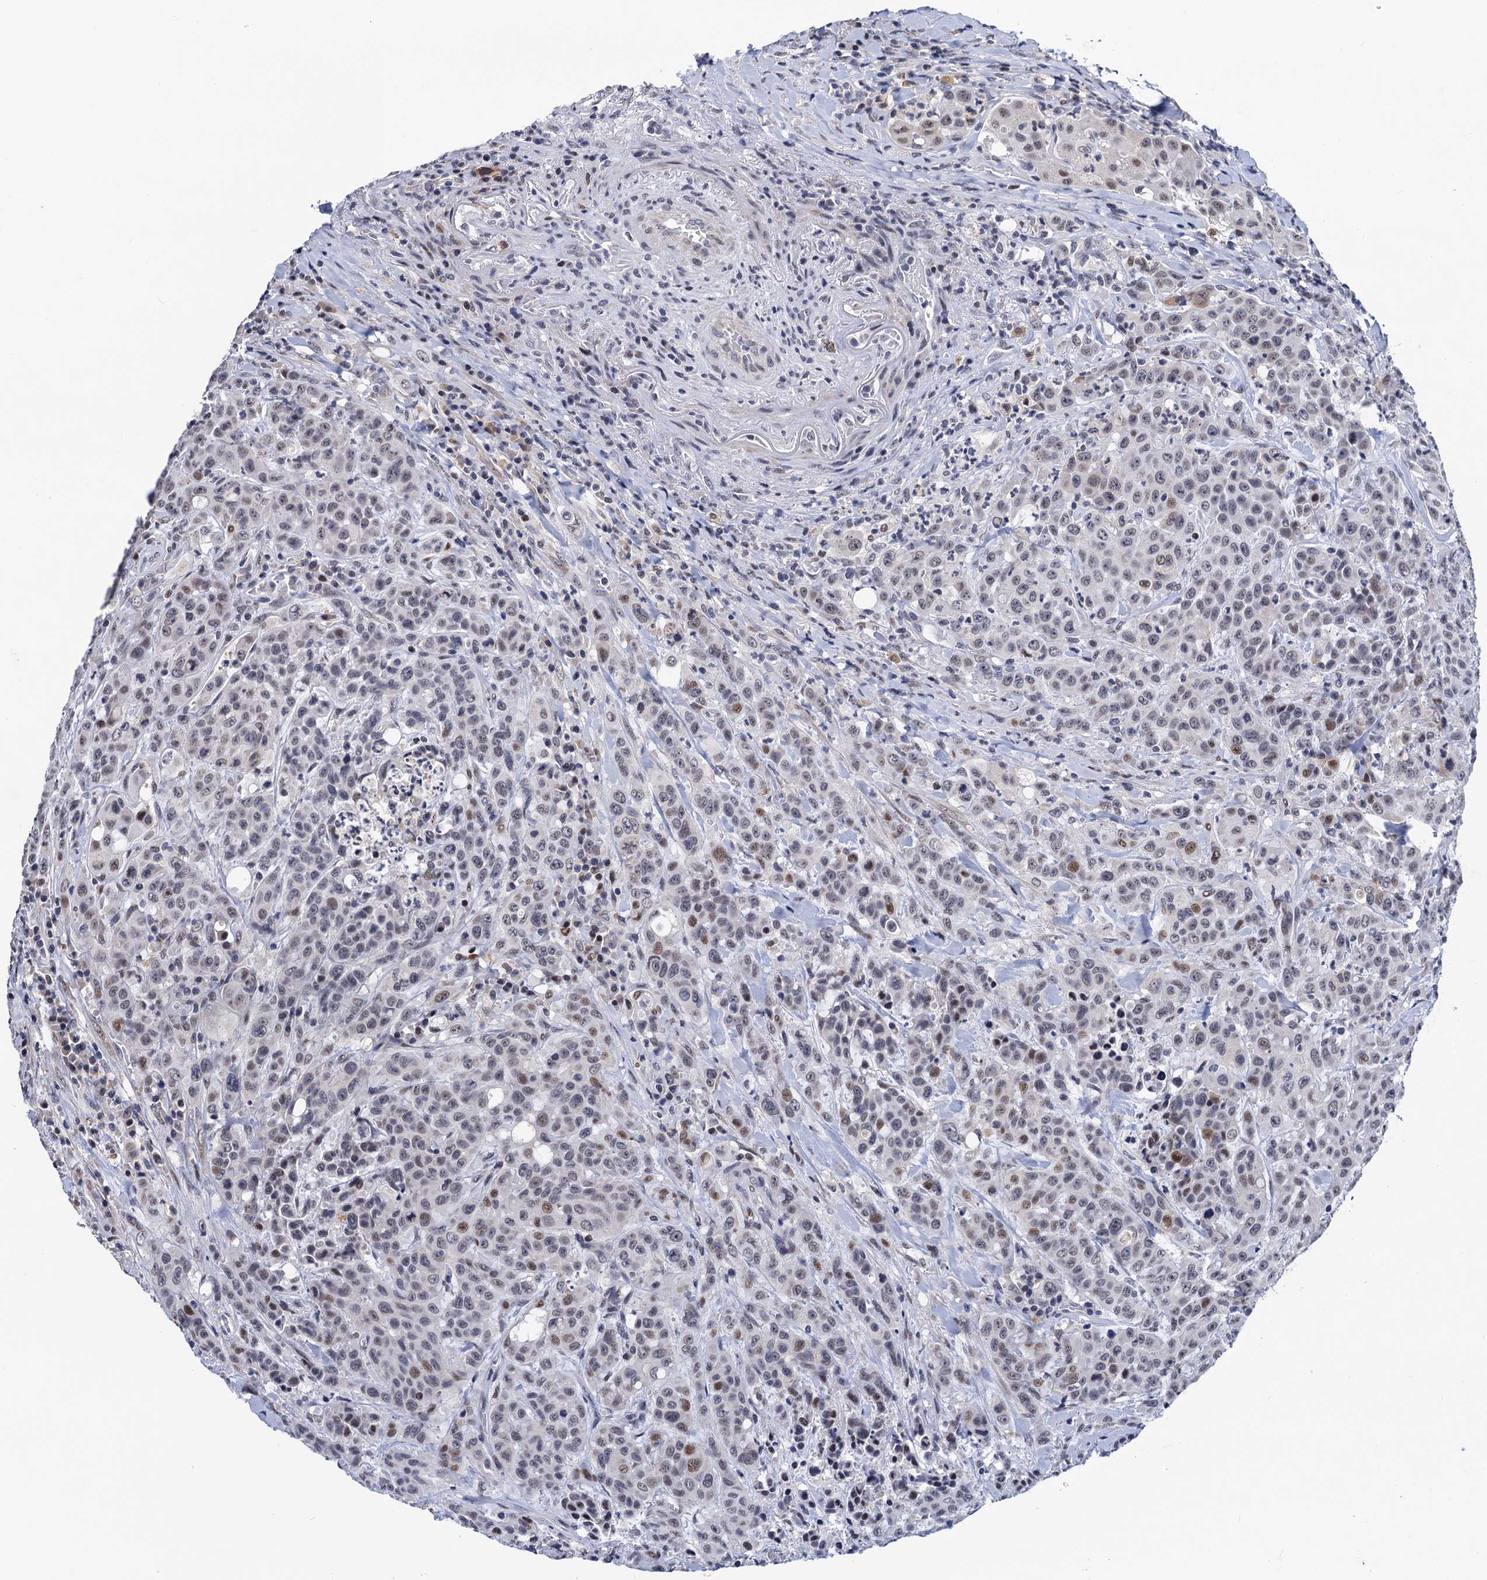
{"staining": {"intensity": "weak", "quantity": ">75%", "location": "nuclear"}, "tissue": "colorectal cancer", "cell_type": "Tumor cells", "image_type": "cancer", "snomed": [{"axis": "morphology", "description": "Adenocarcinoma, NOS"}, {"axis": "topography", "description": "Colon"}], "caption": "IHC (DAB) staining of colorectal cancer (adenocarcinoma) exhibits weak nuclear protein expression in about >75% of tumor cells.", "gene": "FAM222A", "patient": {"sex": "male", "age": 62}}